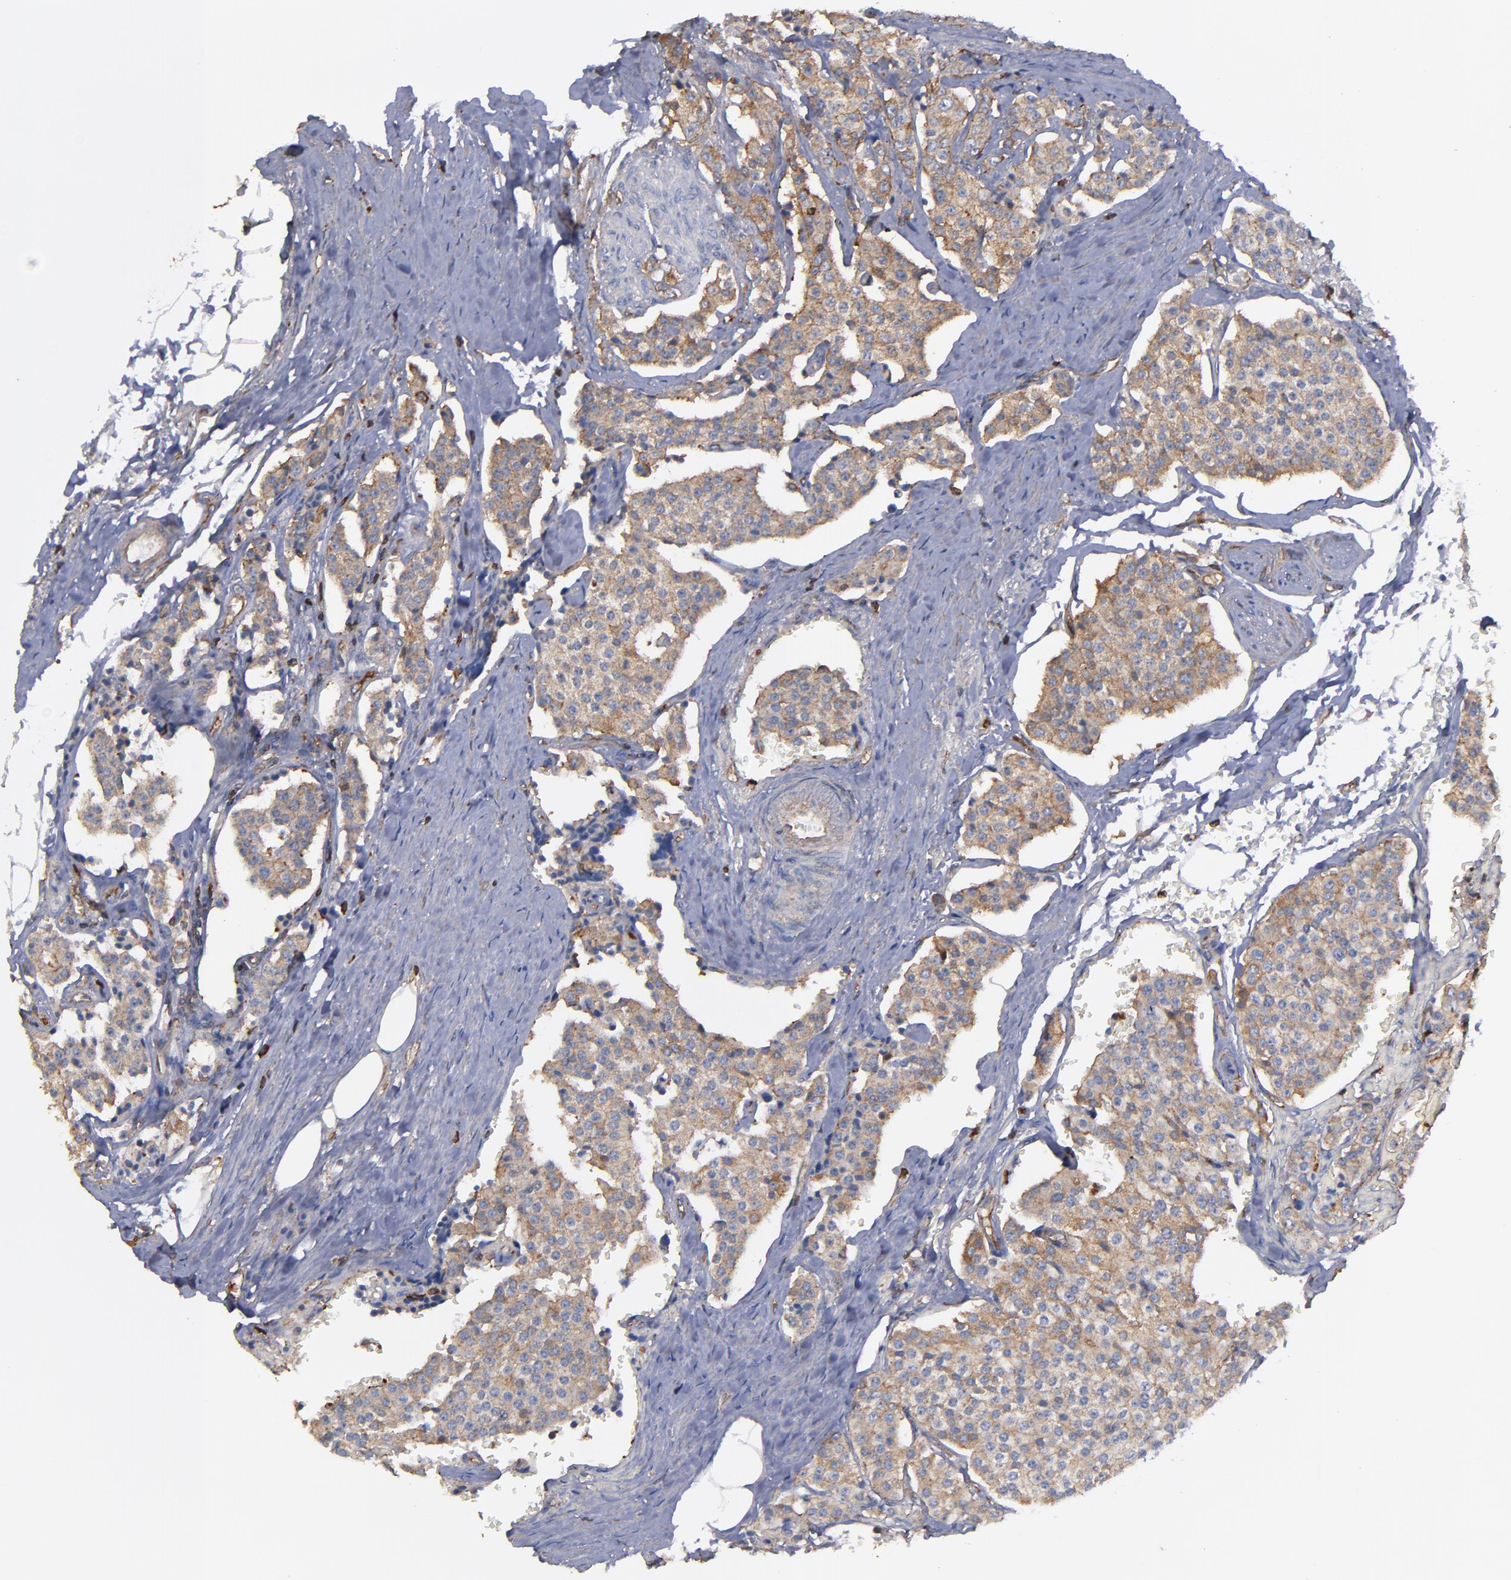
{"staining": {"intensity": "weak", "quantity": ">75%", "location": "cytoplasmic/membranous"}, "tissue": "carcinoid", "cell_type": "Tumor cells", "image_type": "cancer", "snomed": [{"axis": "morphology", "description": "Carcinoid, malignant, NOS"}, {"axis": "topography", "description": "Colon"}], "caption": "Carcinoid stained with a brown dye reveals weak cytoplasmic/membranous positive positivity in about >75% of tumor cells.", "gene": "ACTN4", "patient": {"sex": "female", "age": 61}}